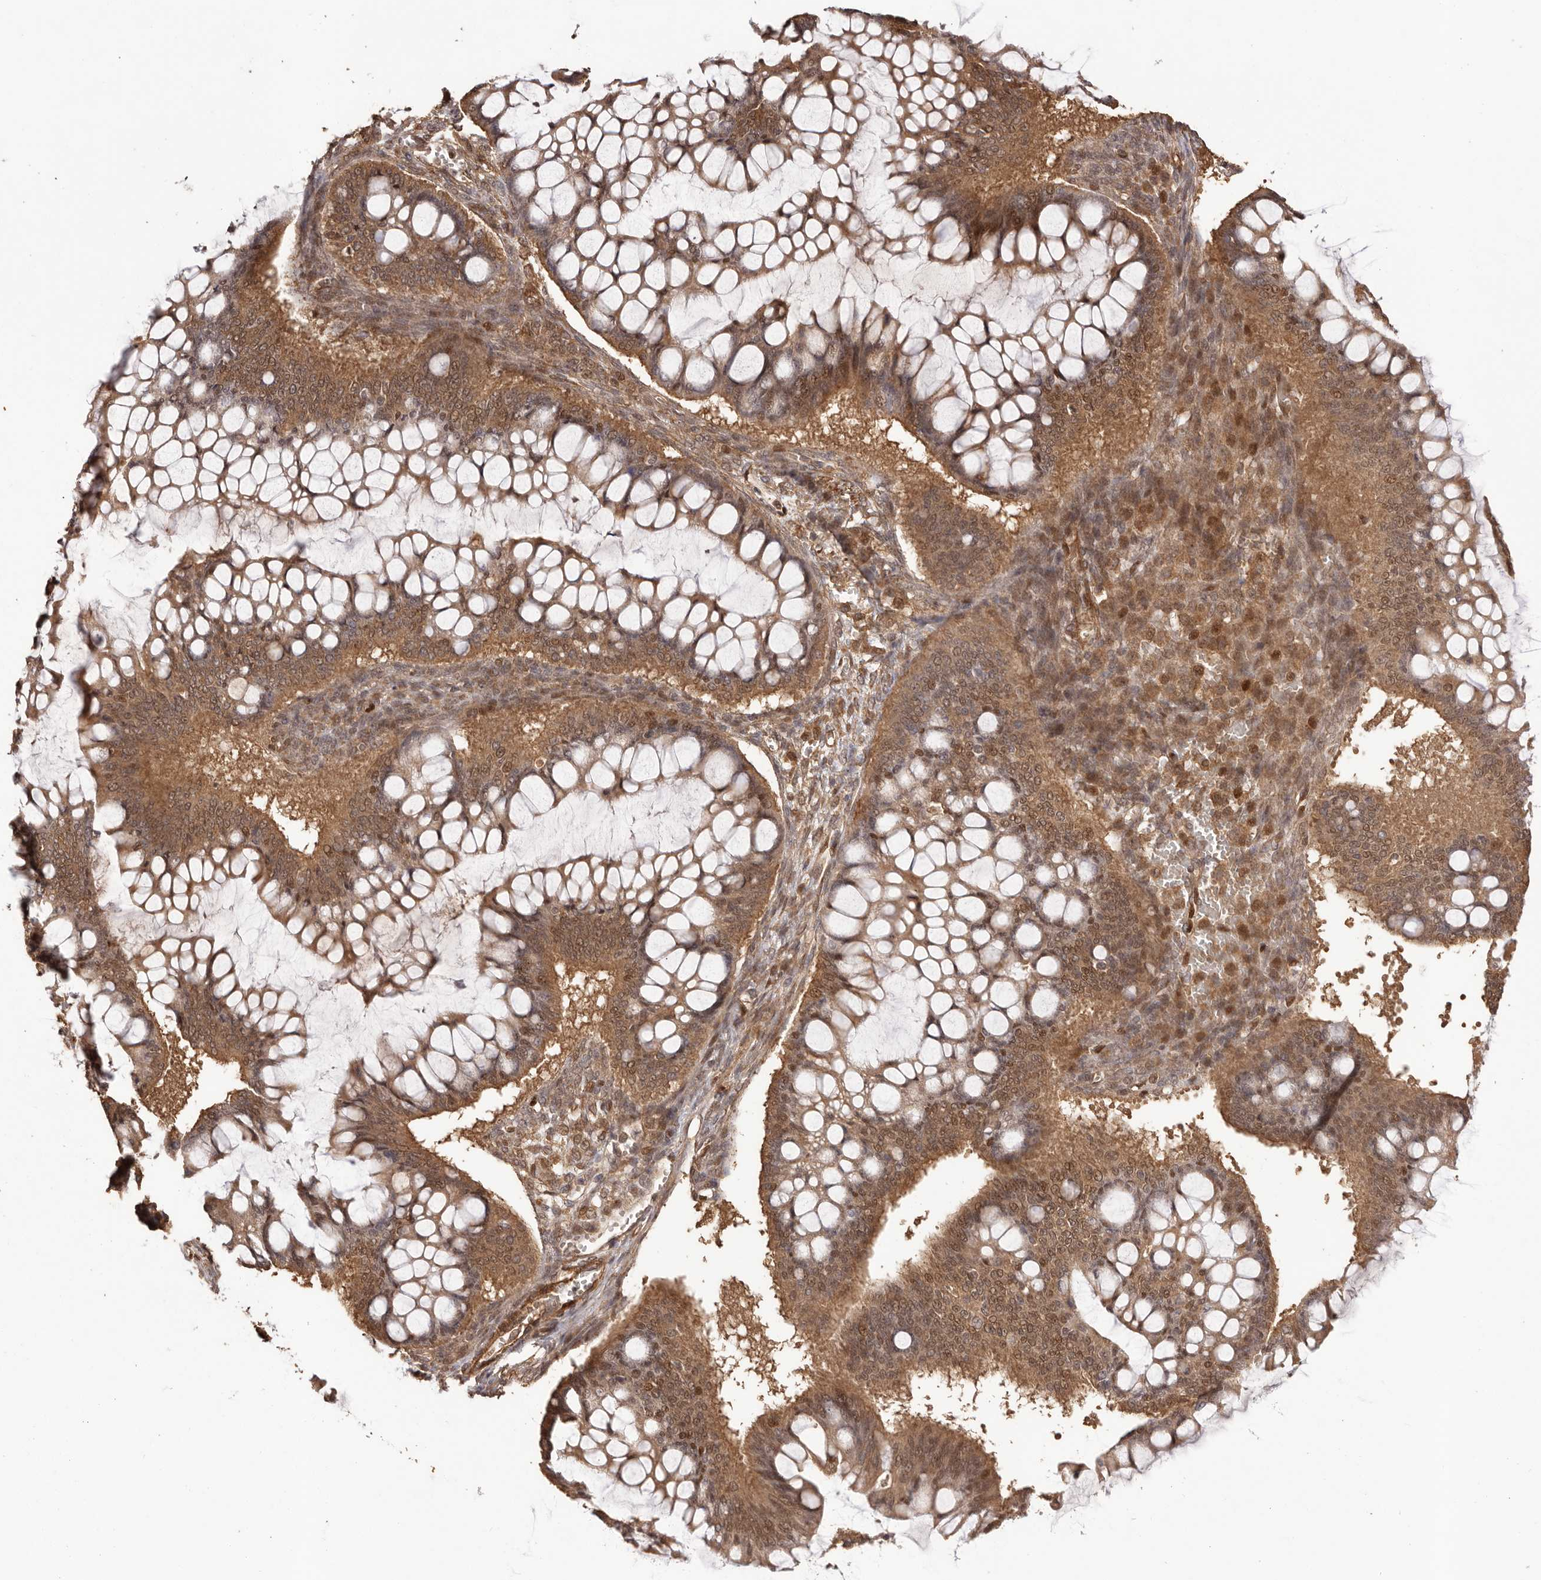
{"staining": {"intensity": "moderate", "quantity": ">75%", "location": "cytoplasmic/membranous,nuclear"}, "tissue": "ovarian cancer", "cell_type": "Tumor cells", "image_type": "cancer", "snomed": [{"axis": "morphology", "description": "Cystadenocarcinoma, mucinous, NOS"}, {"axis": "topography", "description": "Ovary"}], "caption": "Immunohistochemical staining of human mucinous cystadenocarcinoma (ovarian) reveals medium levels of moderate cytoplasmic/membranous and nuclear protein staining in about >75% of tumor cells.", "gene": "UBR2", "patient": {"sex": "female", "age": 73}}